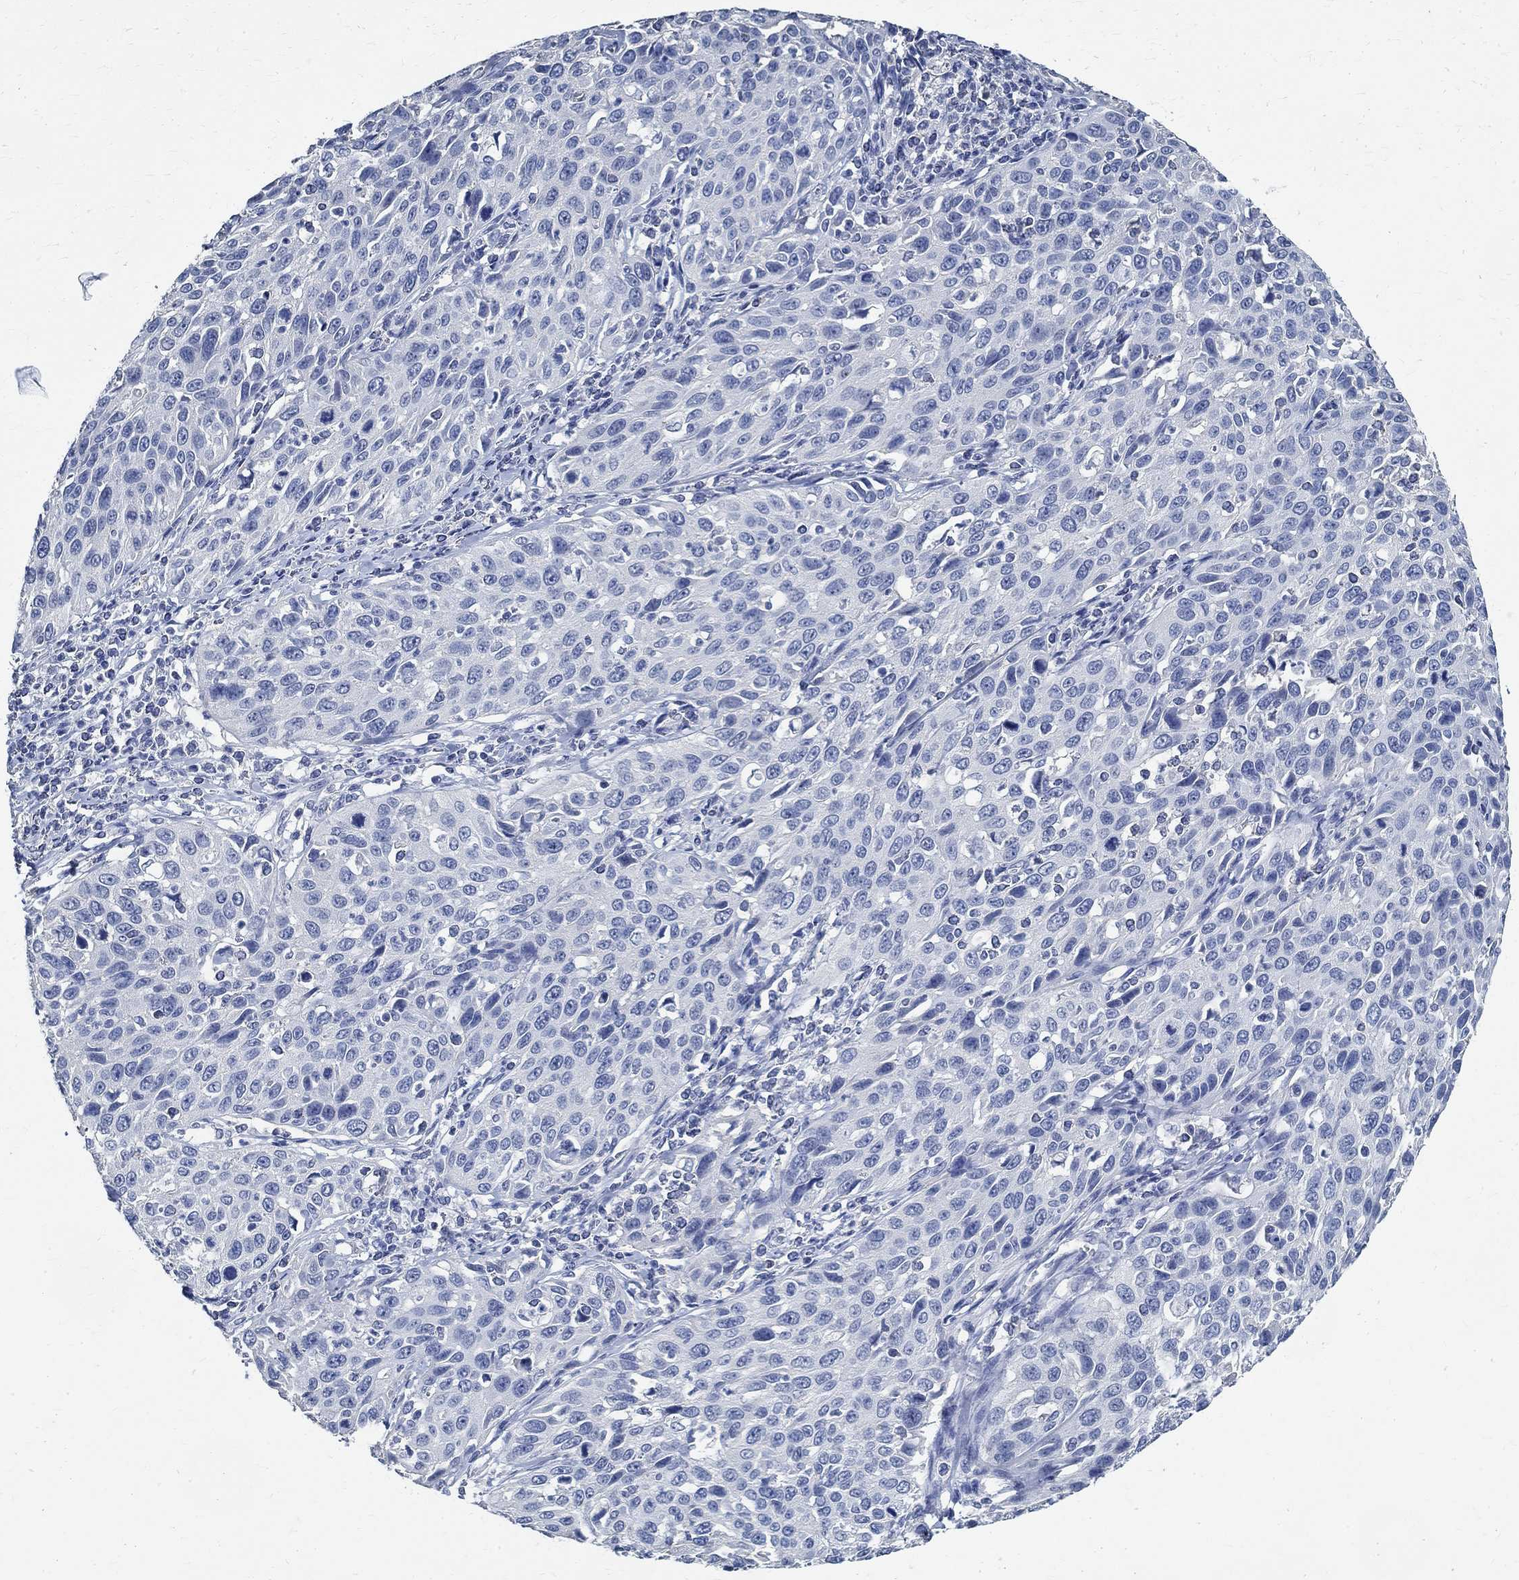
{"staining": {"intensity": "negative", "quantity": "none", "location": "none"}, "tissue": "cervical cancer", "cell_type": "Tumor cells", "image_type": "cancer", "snomed": [{"axis": "morphology", "description": "Squamous cell carcinoma, NOS"}, {"axis": "topography", "description": "Cervix"}], "caption": "DAB immunohistochemical staining of human cervical squamous cell carcinoma shows no significant staining in tumor cells.", "gene": "PRX", "patient": {"sex": "female", "age": 26}}